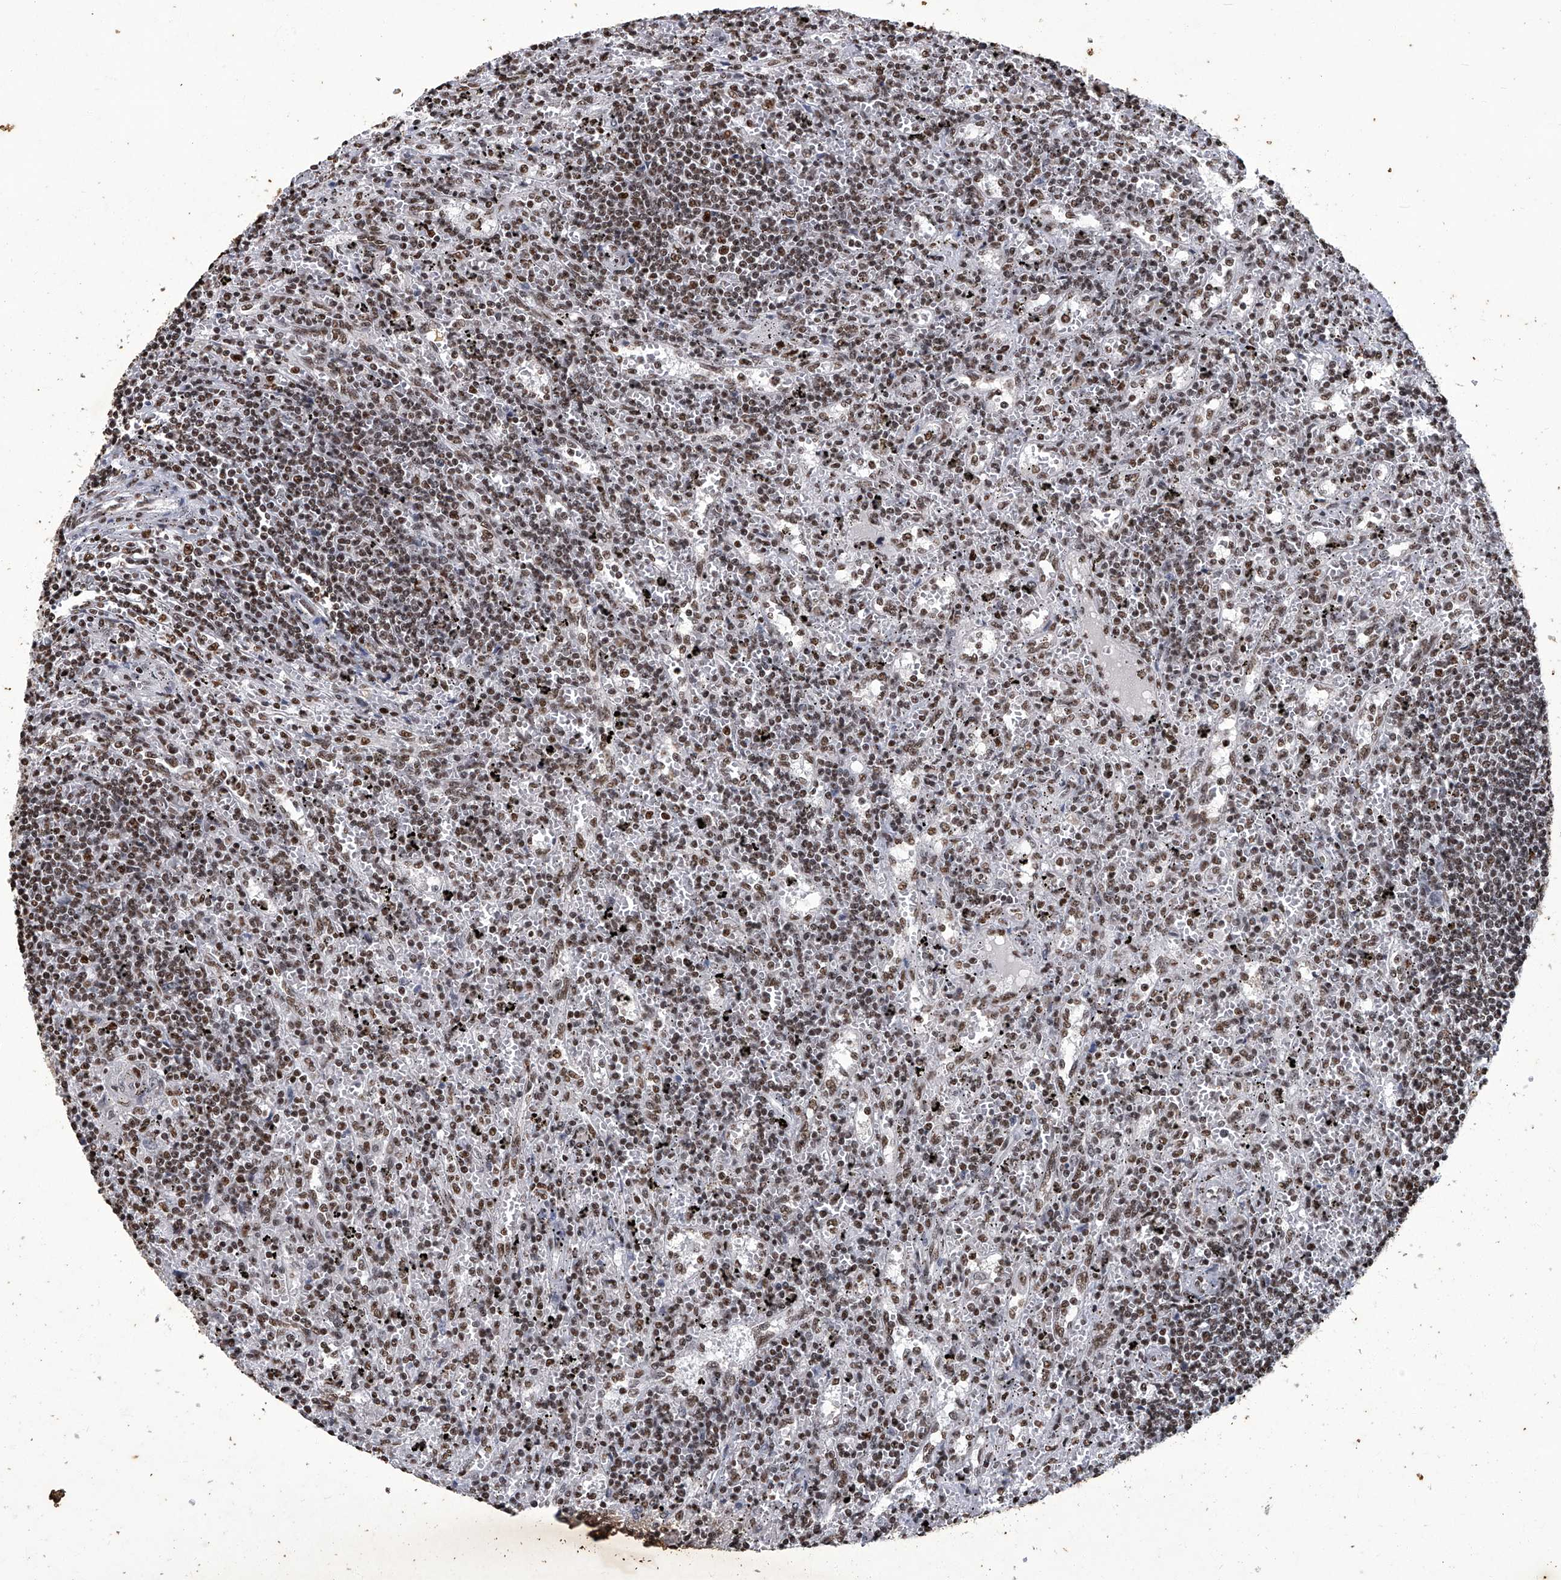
{"staining": {"intensity": "moderate", "quantity": ">75%", "location": "nuclear"}, "tissue": "lymphoma", "cell_type": "Tumor cells", "image_type": "cancer", "snomed": [{"axis": "morphology", "description": "Malignant lymphoma, non-Hodgkin's type, Low grade"}, {"axis": "topography", "description": "Spleen"}], "caption": "The histopathology image shows a brown stain indicating the presence of a protein in the nuclear of tumor cells in lymphoma.", "gene": "HBP1", "patient": {"sex": "male", "age": 76}}